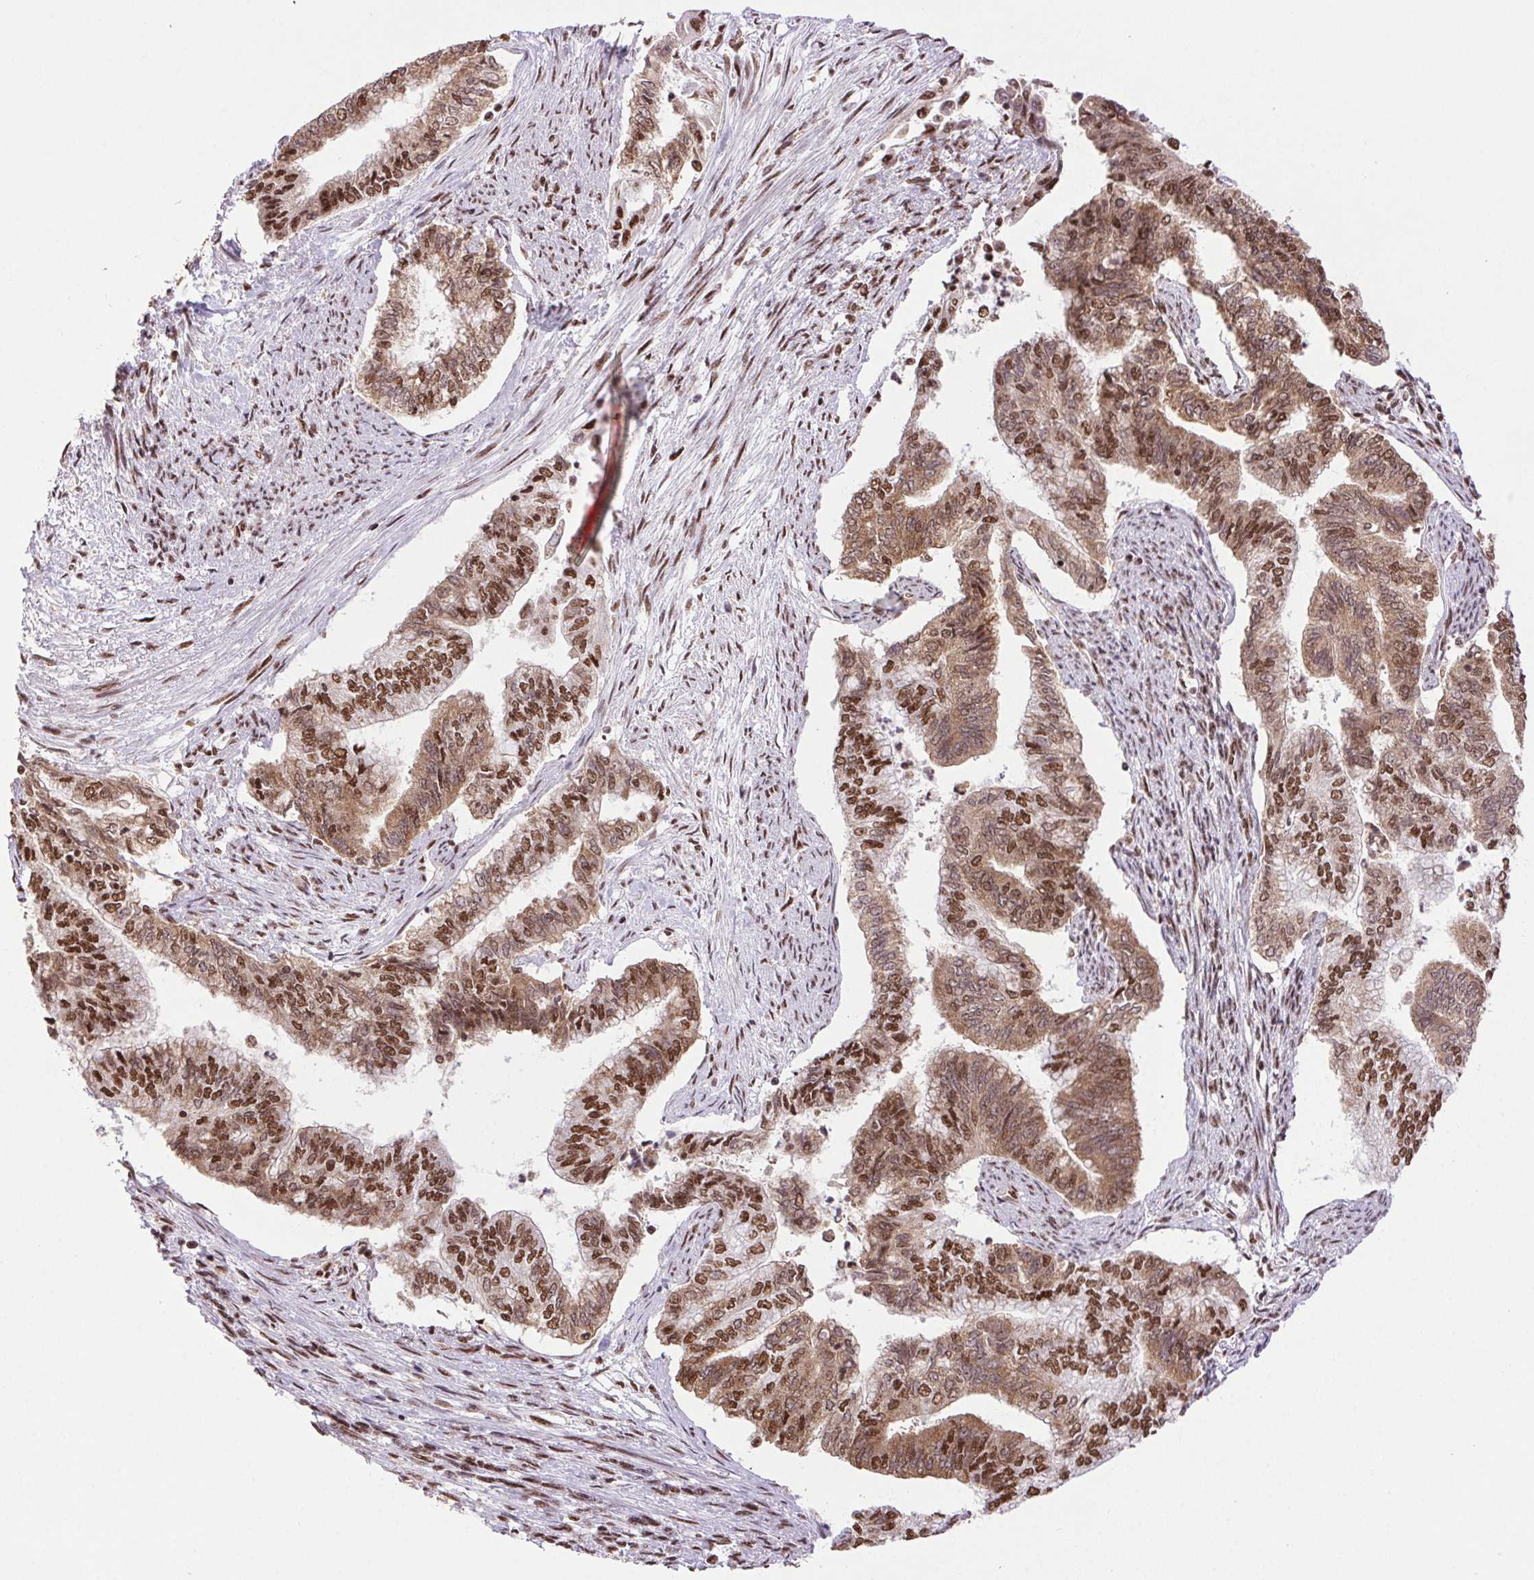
{"staining": {"intensity": "moderate", "quantity": ">75%", "location": "cytoplasmic/membranous,nuclear"}, "tissue": "endometrial cancer", "cell_type": "Tumor cells", "image_type": "cancer", "snomed": [{"axis": "morphology", "description": "Adenocarcinoma, NOS"}, {"axis": "topography", "description": "Endometrium"}], "caption": "A micrograph of adenocarcinoma (endometrial) stained for a protein reveals moderate cytoplasmic/membranous and nuclear brown staining in tumor cells. The protein is stained brown, and the nuclei are stained in blue (DAB IHC with brightfield microscopy, high magnification).", "gene": "ZNF207", "patient": {"sex": "female", "age": 65}}